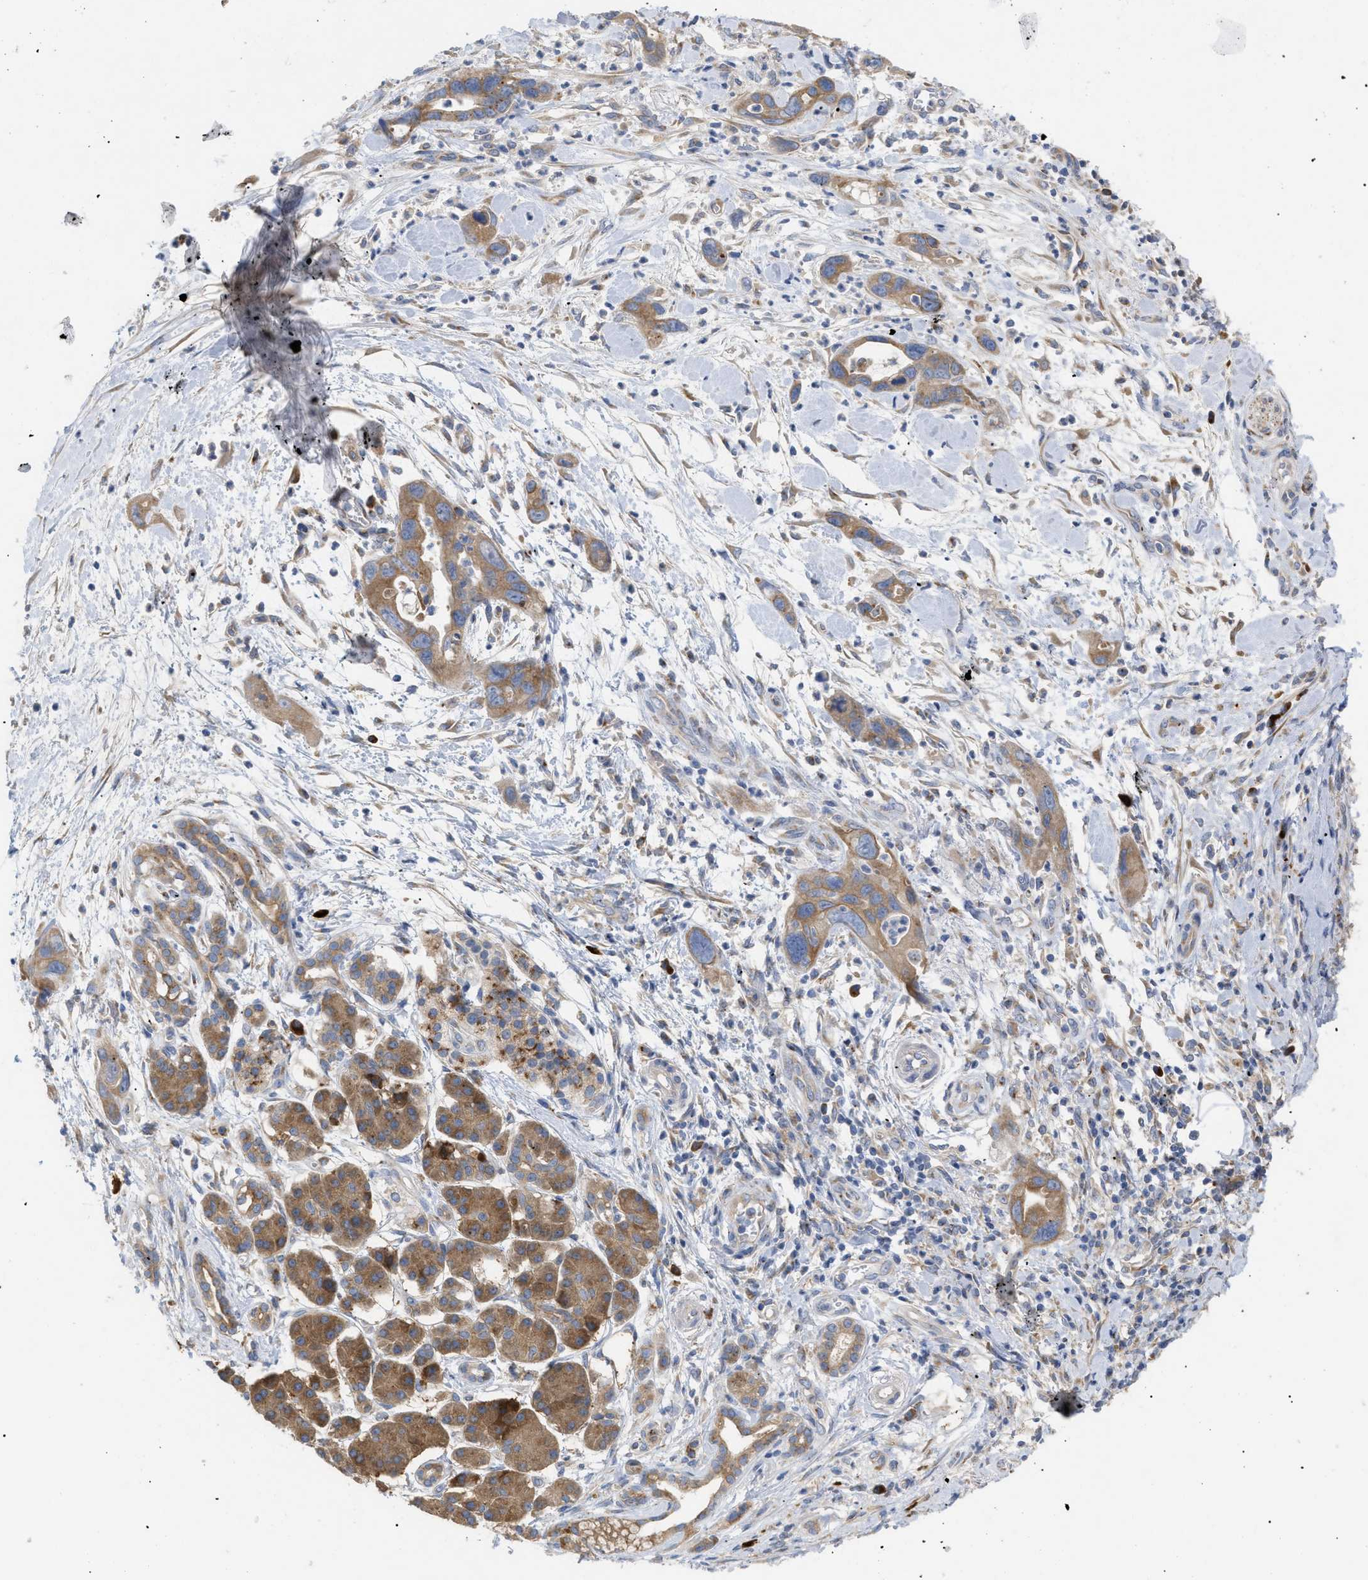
{"staining": {"intensity": "moderate", "quantity": ">75%", "location": "cytoplasmic/membranous"}, "tissue": "pancreatic cancer", "cell_type": "Tumor cells", "image_type": "cancer", "snomed": [{"axis": "morphology", "description": "Adenocarcinoma, NOS"}, {"axis": "topography", "description": "Pancreas"}], "caption": "High-power microscopy captured an immunohistochemistry photomicrograph of pancreatic cancer (adenocarcinoma), revealing moderate cytoplasmic/membranous positivity in about >75% of tumor cells.", "gene": "SLC50A1", "patient": {"sex": "female", "age": 70}}